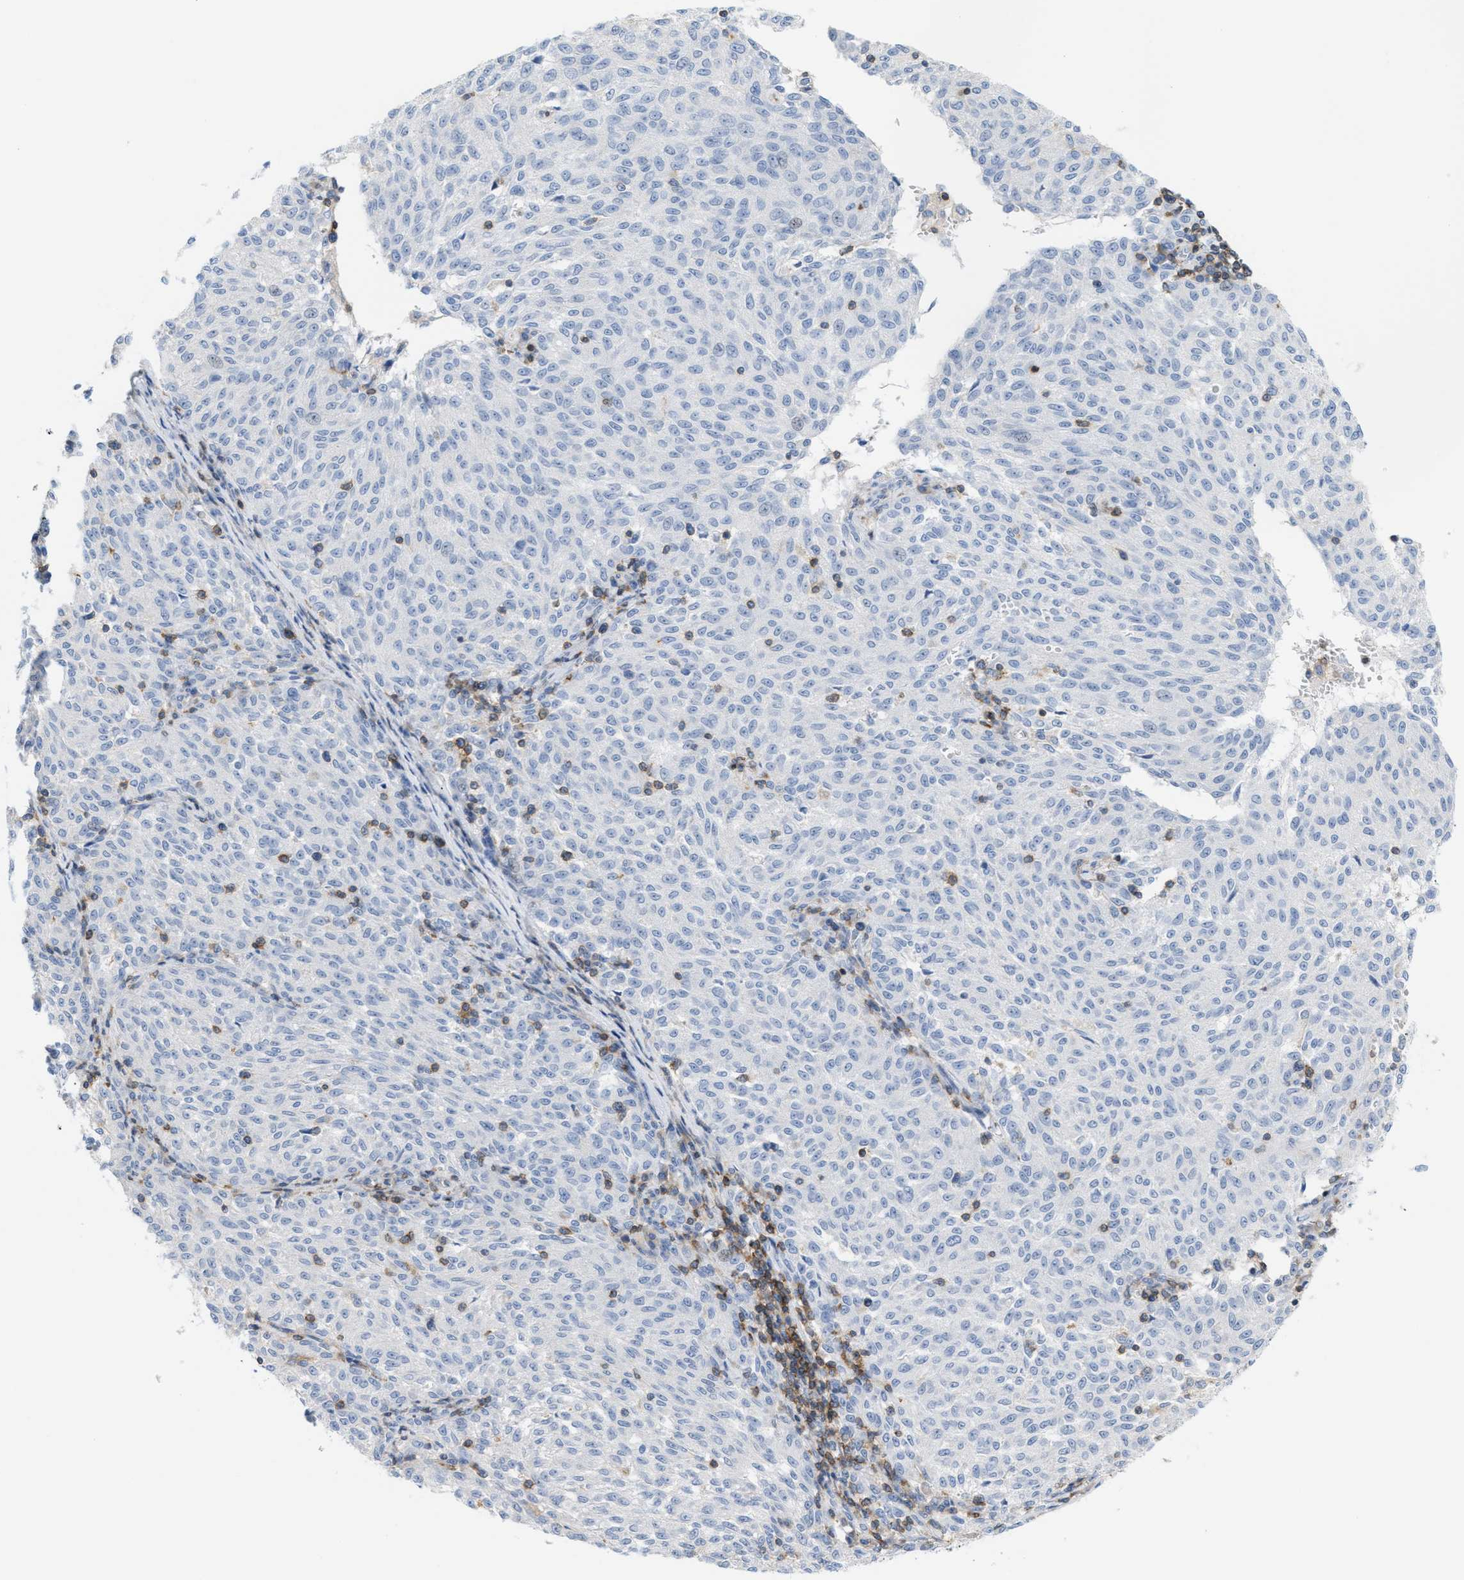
{"staining": {"intensity": "negative", "quantity": "none", "location": "none"}, "tissue": "melanoma", "cell_type": "Tumor cells", "image_type": "cancer", "snomed": [{"axis": "morphology", "description": "Malignant melanoma, NOS"}, {"axis": "topography", "description": "Skin"}], "caption": "High power microscopy micrograph of an IHC photomicrograph of melanoma, revealing no significant staining in tumor cells.", "gene": "IL16", "patient": {"sex": "female", "age": 72}}